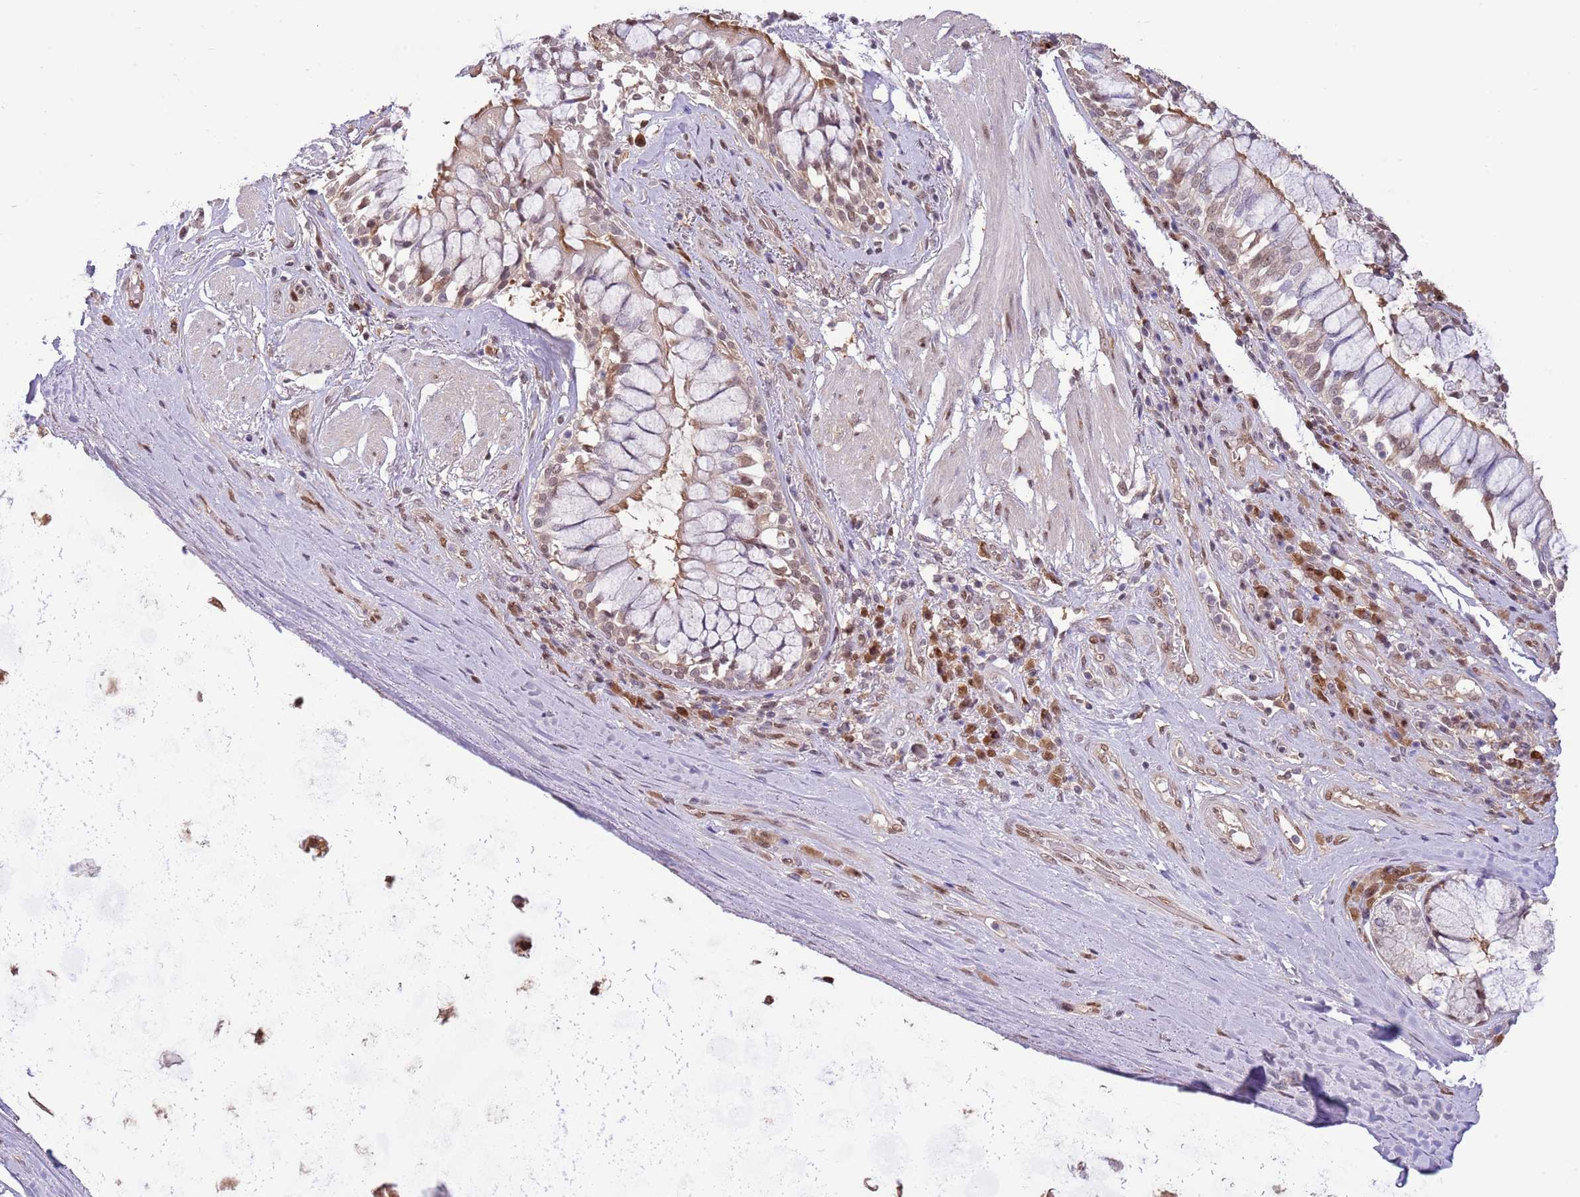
{"staining": {"intensity": "negative", "quantity": "none", "location": "none"}, "tissue": "adipose tissue", "cell_type": "Adipocytes", "image_type": "normal", "snomed": [{"axis": "morphology", "description": "Normal tissue, NOS"}, {"axis": "morphology", "description": "Squamous cell carcinoma, NOS"}, {"axis": "topography", "description": "Bronchus"}, {"axis": "topography", "description": "Lung"}], "caption": "Immunohistochemistry (IHC) histopathology image of normal adipose tissue: human adipose tissue stained with DAB (3,3'-diaminobenzidine) reveals no significant protein expression in adipocytes. The staining is performed using DAB brown chromogen with nuclei counter-stained in using hematoxylin.", "gene": "NSFL1C", "patient": {"sex": "male", "age": 64}}